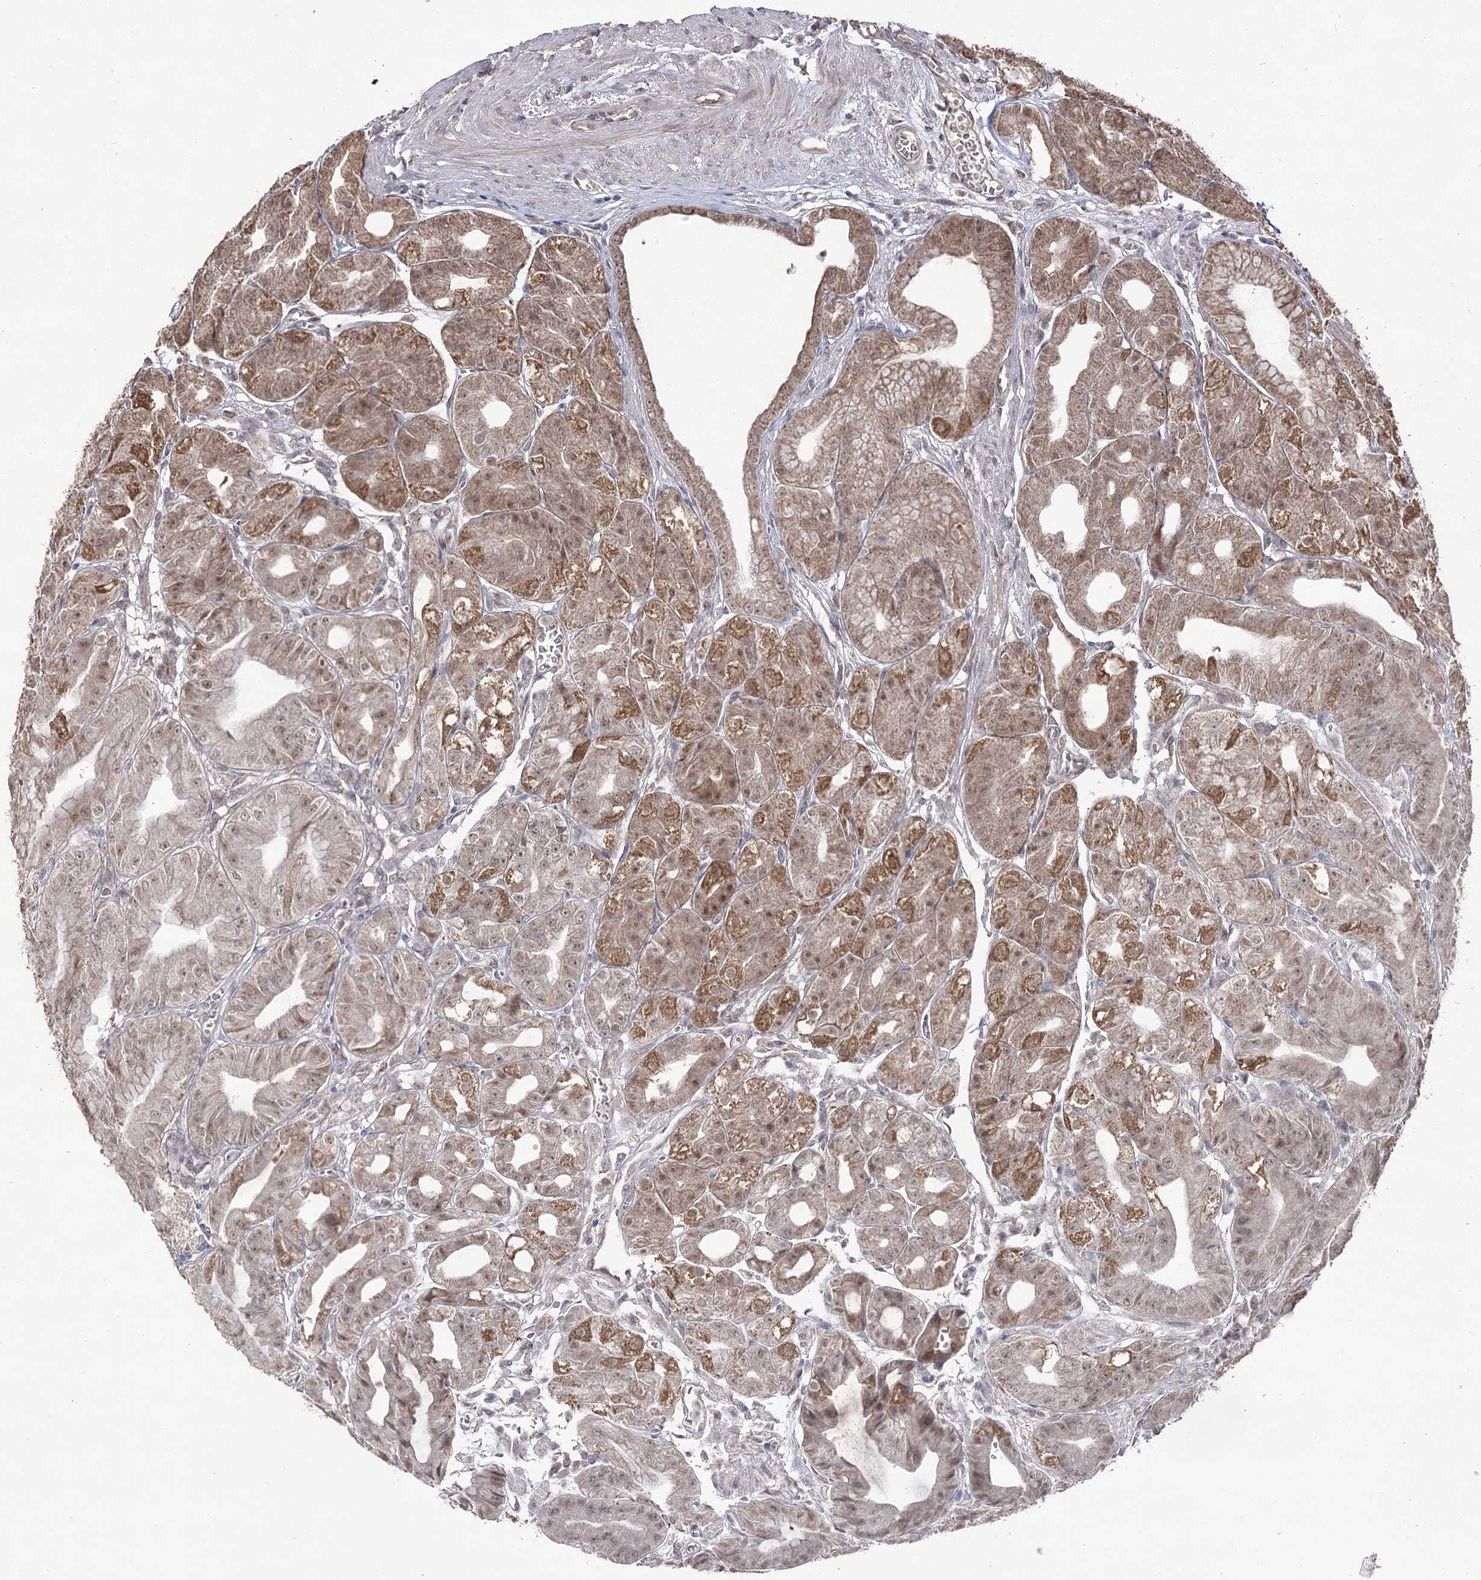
{"staining": {"intensity": "strong", "quantity": ">75%", "location": "cytoplasmic/membranous,nuclear"}, "tissue": "stomach", "cell_type": "Glandular cells", "image_type": "normal", "snomed": [{"axis": "morphology", "description": "Normal tissue, NOS"}, {"axis": "topography", "description": "Stomach, upper"}, {"axis": "topography", "description": "Stomach, lower"}], "caption": "Immunohistochemistry (IHC) image of normal stomach stained for a protein (brown), which exhibits high levels of strong cytoplasmic/membranous,nuclear staining in about >75% of glandular cells.", "gene": "ACTR6", "patient": {"sex": "male", "age": 71}}